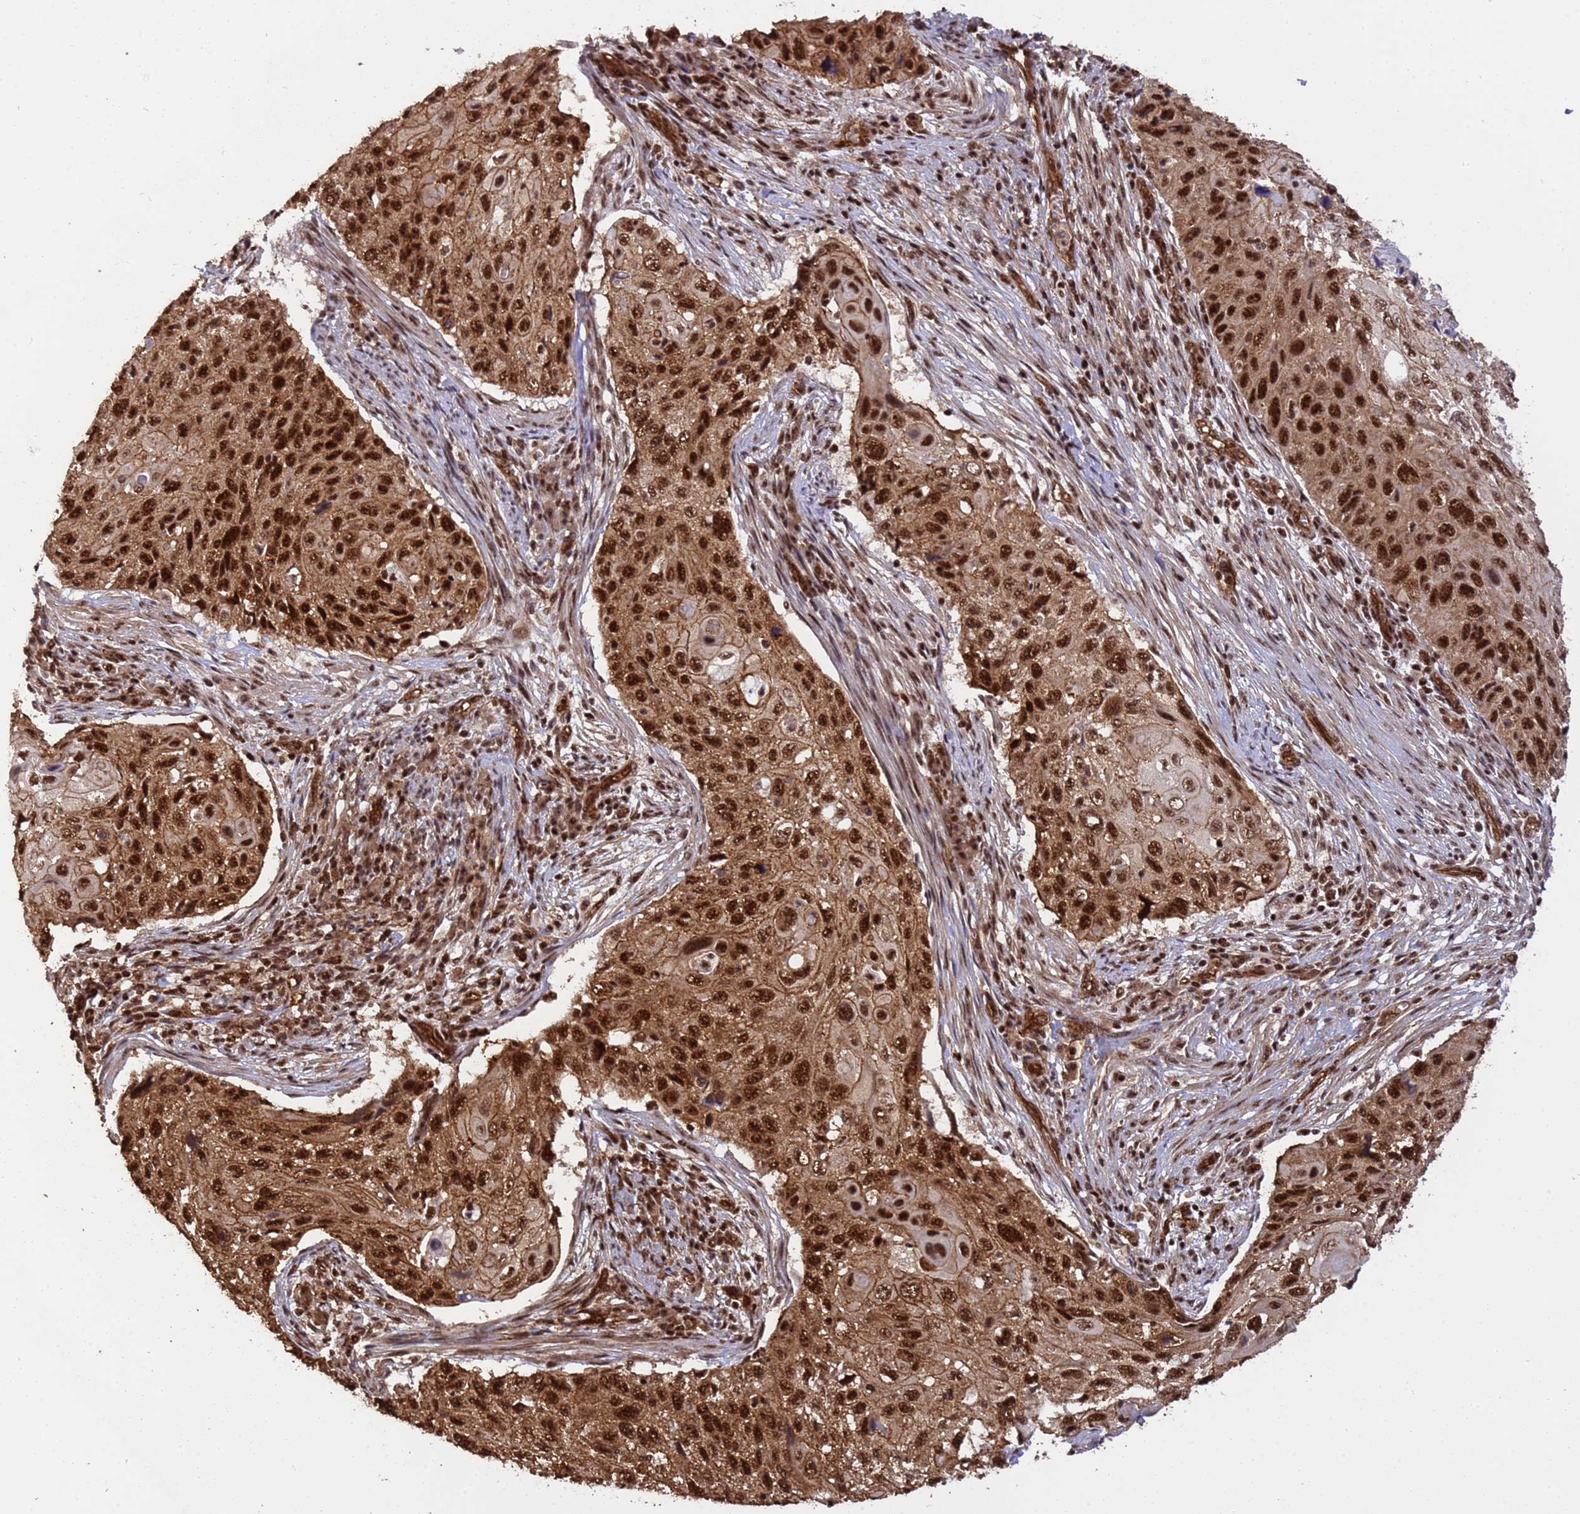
{"staining": {"intensity": "strong", "quantity": ">75%", "location": "cytoplasmic/membranous,nuclear"}, "tissue": "cervical cancer", "cell_type": "Tumor cells", "image_type": "cancer", "snomed": [{"axis": "morphology", "description": "Squamous cell carcinoma, NOS"}, {"axis": "topography", "description": "Cervix"}], "caption": "IHC micrograph of neoplastic tissue: cervical cancer (squamous cell carcinoma) stained using immunohistochemistry (IHC) reveals high levels of strong protein expression localized specifically in the cytoplasmic/membranous and nuclear of tumor cells, appearing as a cytoplasmic/membranous and nuclear brown color.", "gene": "SYF2", "patient": {"sex": "female", "age": 70}}